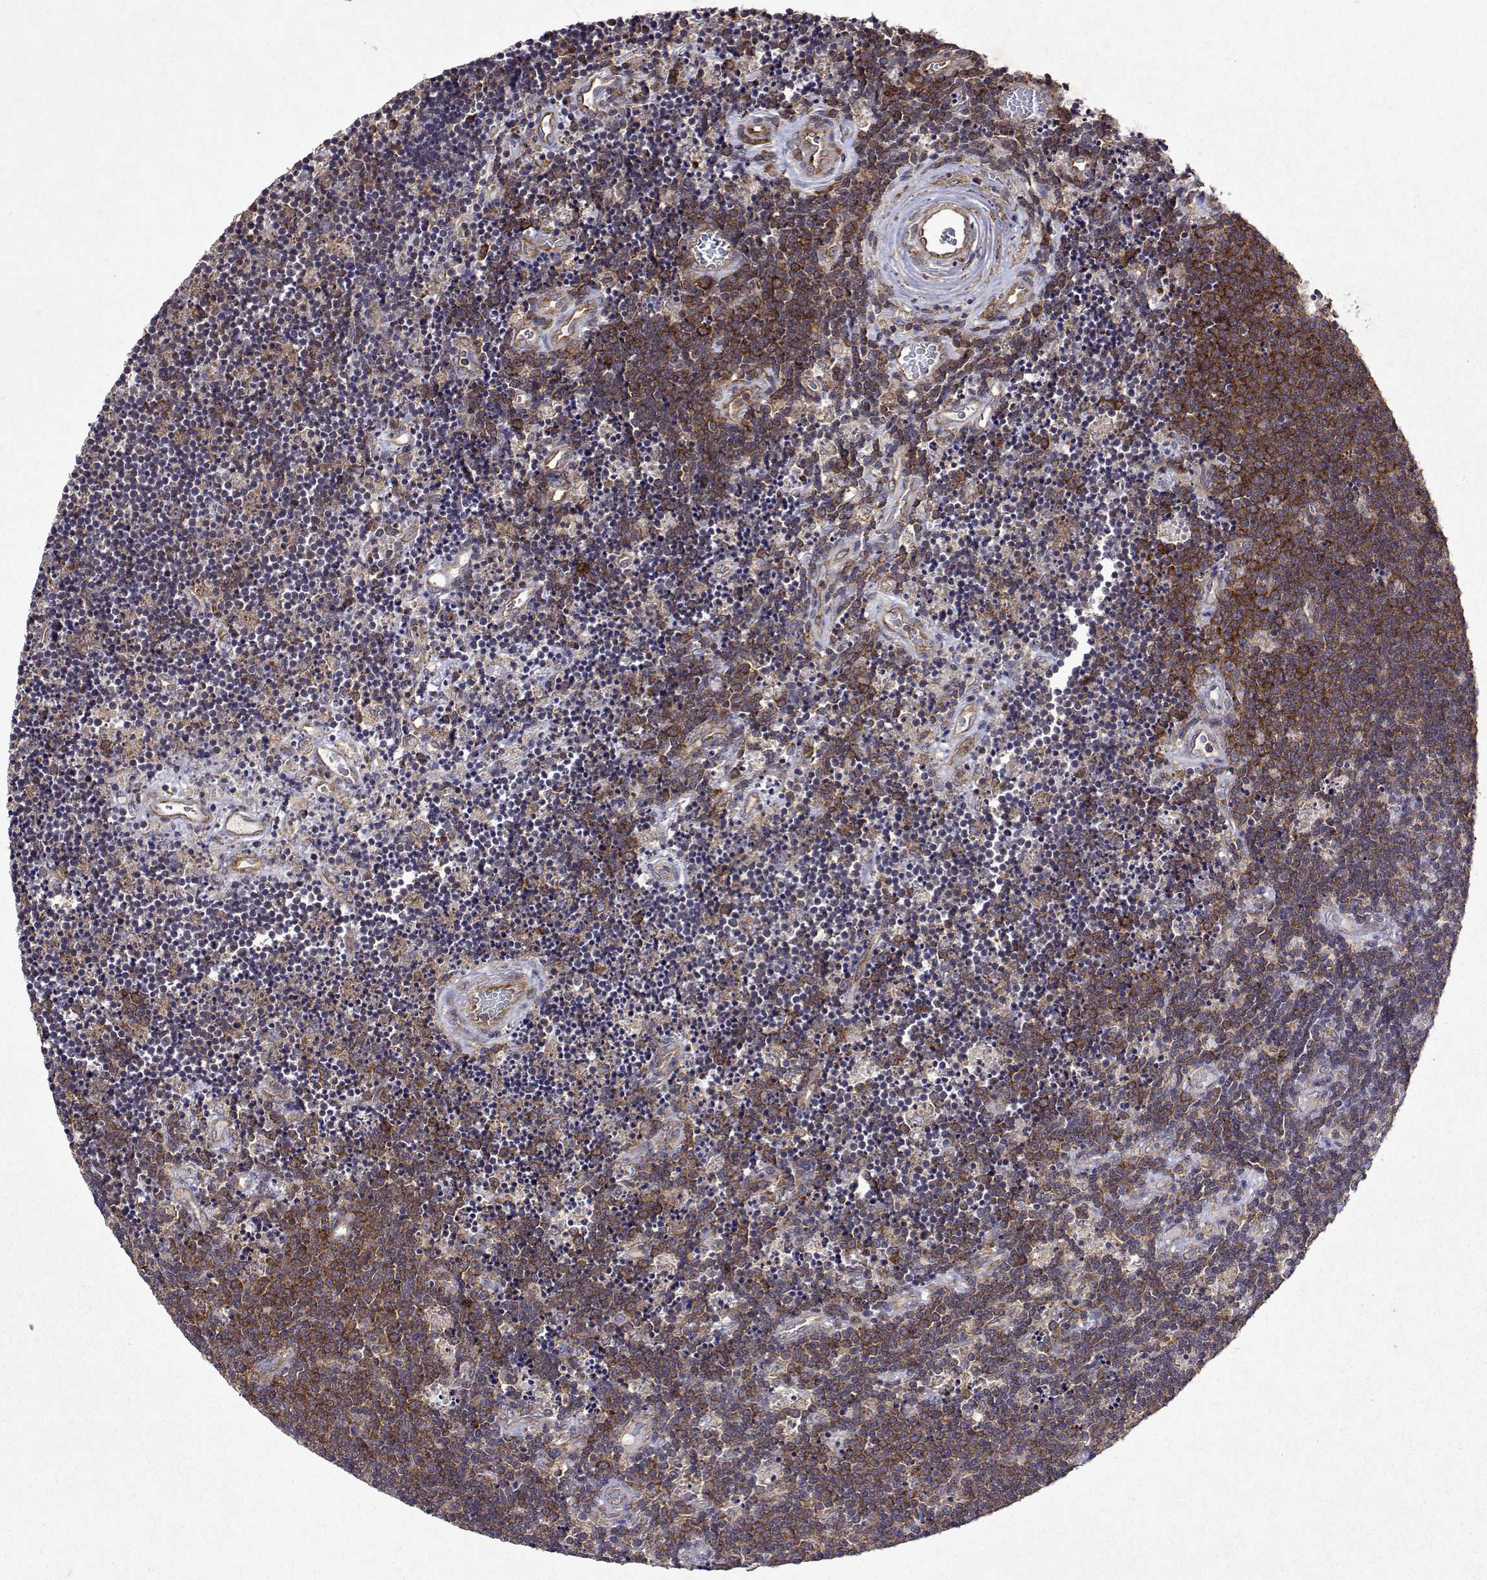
{"staining": {"intensity": "moderate", "quantity": "25%-75%", "location": "cytoplasmic/membranous"}, "tissue": "lymphoma", "cell_type": "Tumor cells", "image_type": "cancer", "snomed": [{"axis": "morphology", "description": "Malignant lymphoma, non-Hodgkin's type, Low grade"}, {"axis": "topography", "description": "Brain"}], "caption": "Low-grade malignant lymphoma, non-Hodgkin's type tissue exhibits moderate cytoplasmic/membranous staining in approximately 25%-75% of tumor cells, visualized by immunohistochemistry.", "gene": "TARBP2", "patient": {"sex": "female", "age": 66}}